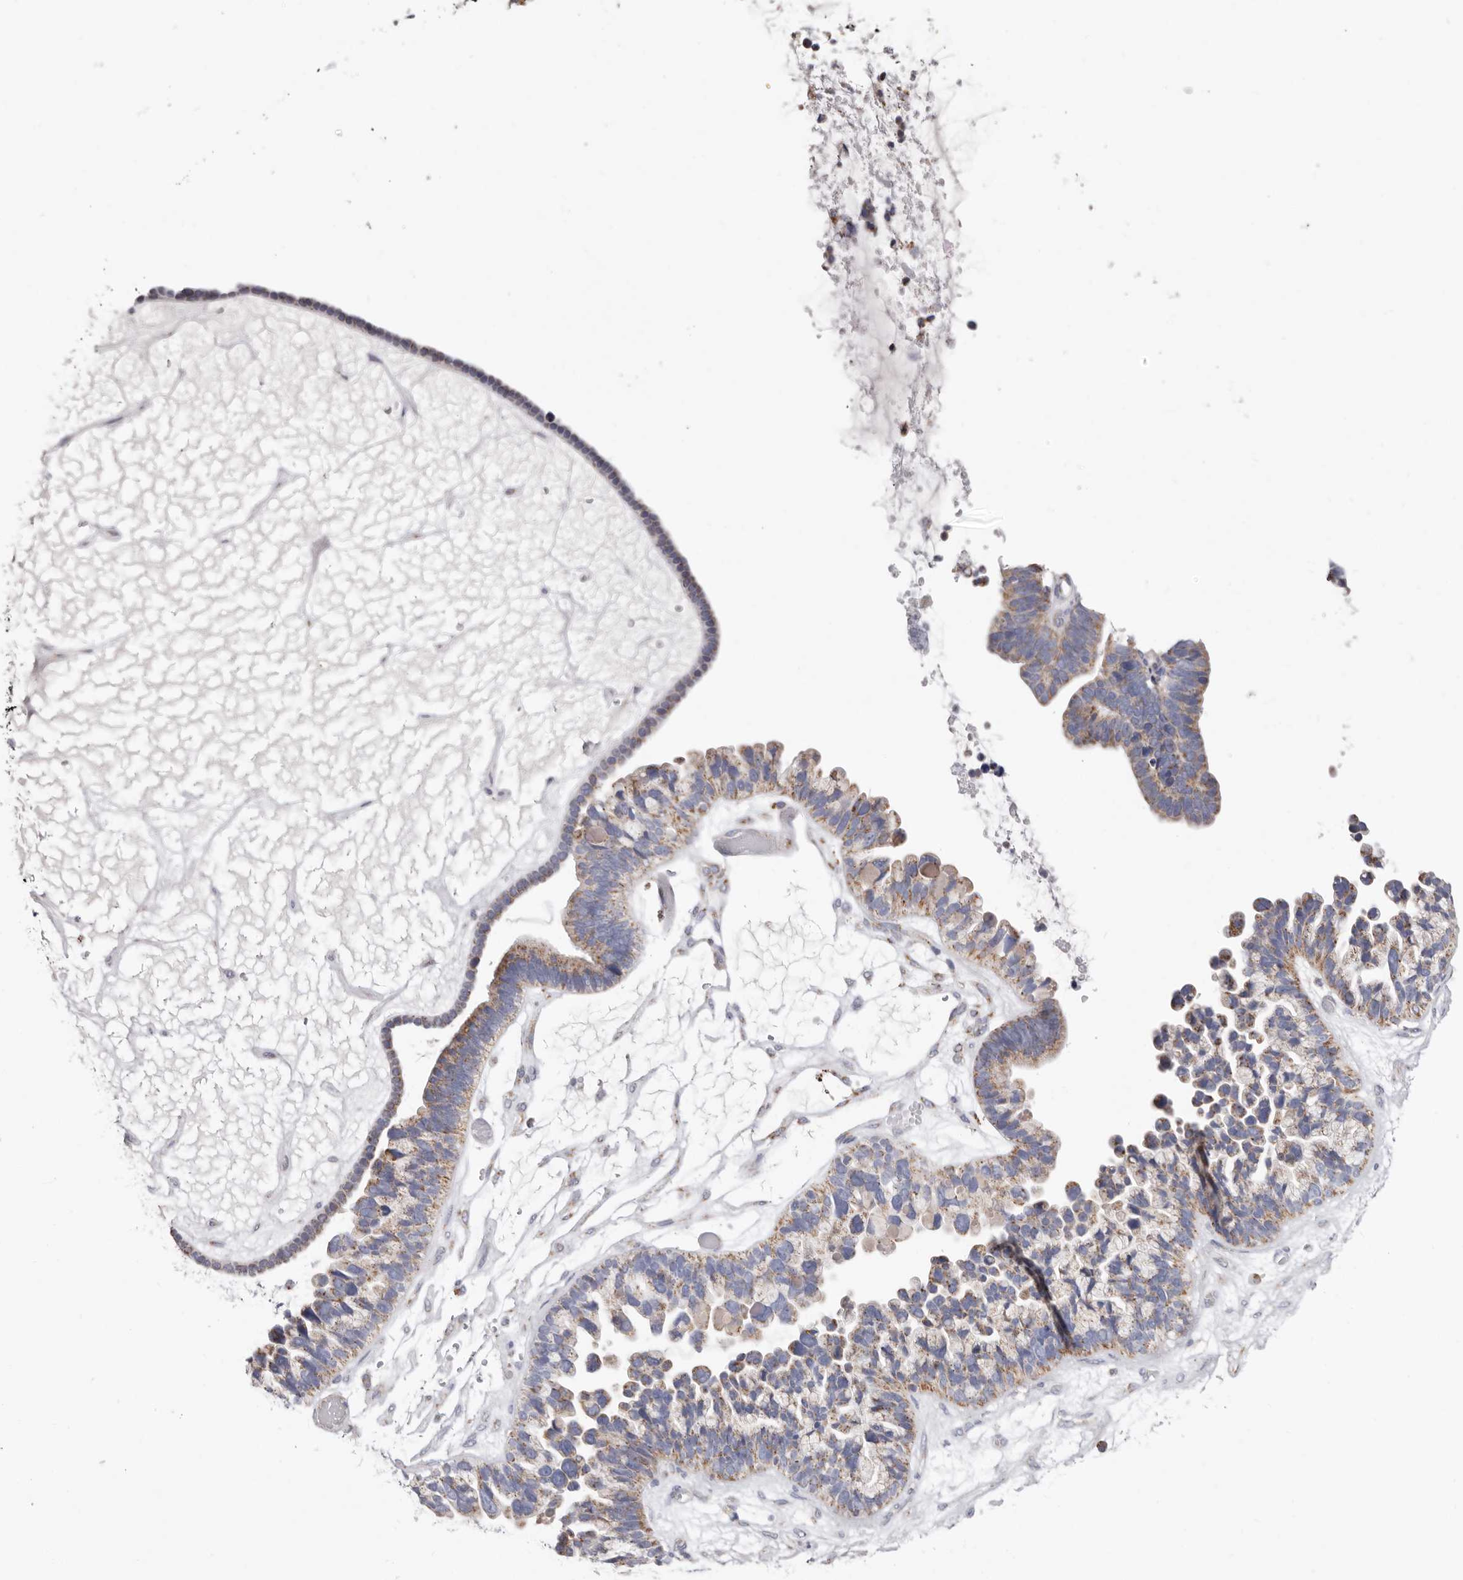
{"staining": {"intensity": "weak", "quantity": ">75%", "location": "cytoplasmic/membranous"}, "tissue": "ovarian cancer", "cell_type": "Tumor cells", "image_type": "cancer", "snomed": [{"axis": "morphology", "description": "Cystadenocarcinoma, serous, NOS"}, {"axis": "topography", "description": "Ovary"}], "caption": "Weak cytoplasmic/membranous protein staining is seen in approximately >75% of tumor cells in serous cystadenocarcinoma (ovarian). The staining was performed using DAB (3,3'-diaminobenzidine), with brown indicating positive protein expression. Nuclei are stained blue with hematoxylin.", "gene": "RSPO2", "patient": {"sex": "female", "age": 56}}